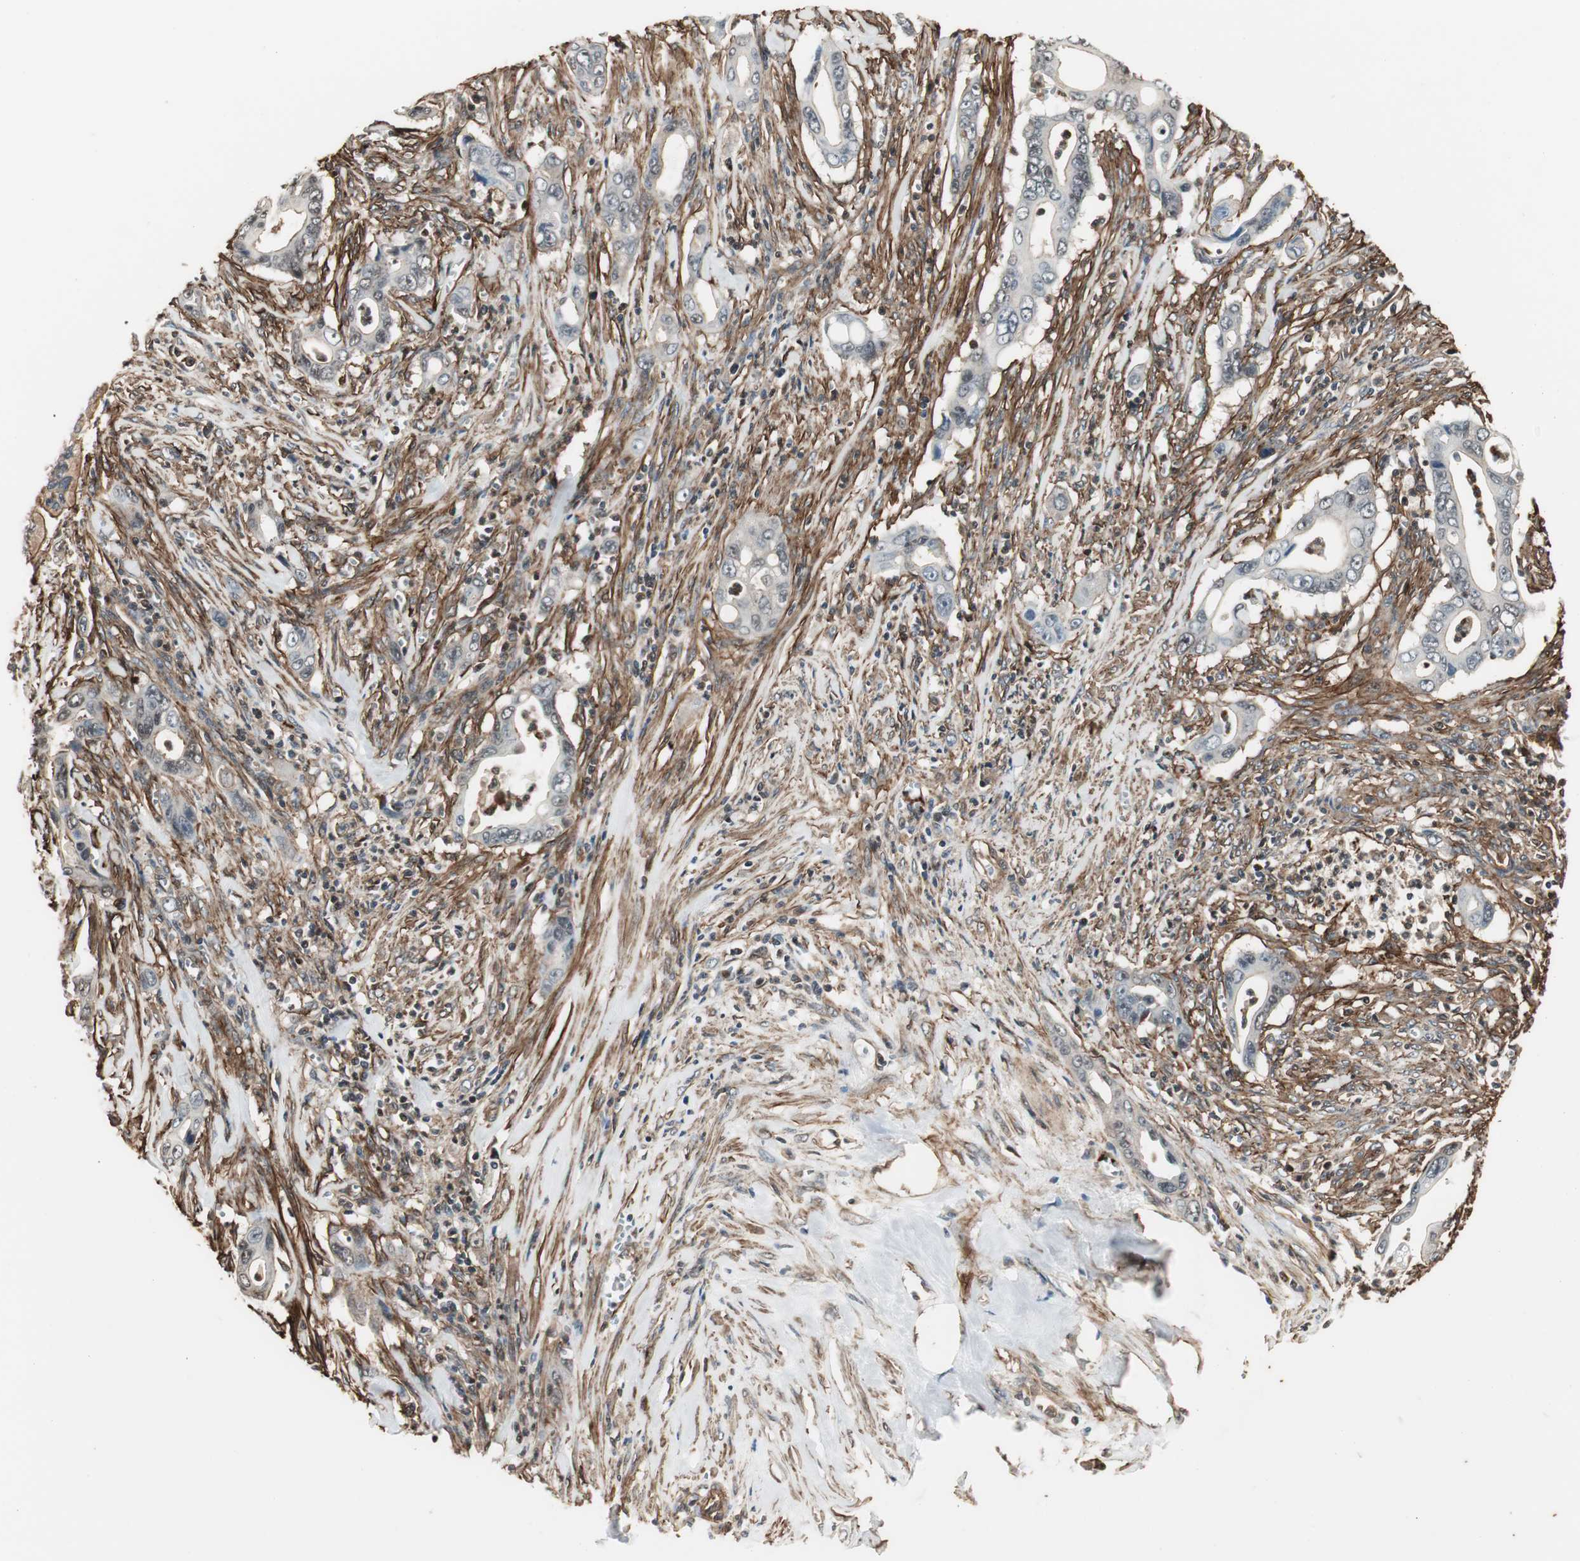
{"staining": {"intensity": "negative", "quantity": "none", "location": "none"}, "tissue": "pancreatic cancer", "cell_type": "Tumor cells", "image_type": "cancer", "snomed": [{"axis": "morphology", "description": "Adenocarcinoma, NOS"}, {"axis": "topography", "description": "Pancreas"}], "caption": "DAB immunohistochemical staining of human adenocarcinoma (pancreatic) demonstrates no significant staining in tumor cells.", "gene": "PTPN11", "patient": {"sex": "male", "age": 59}}